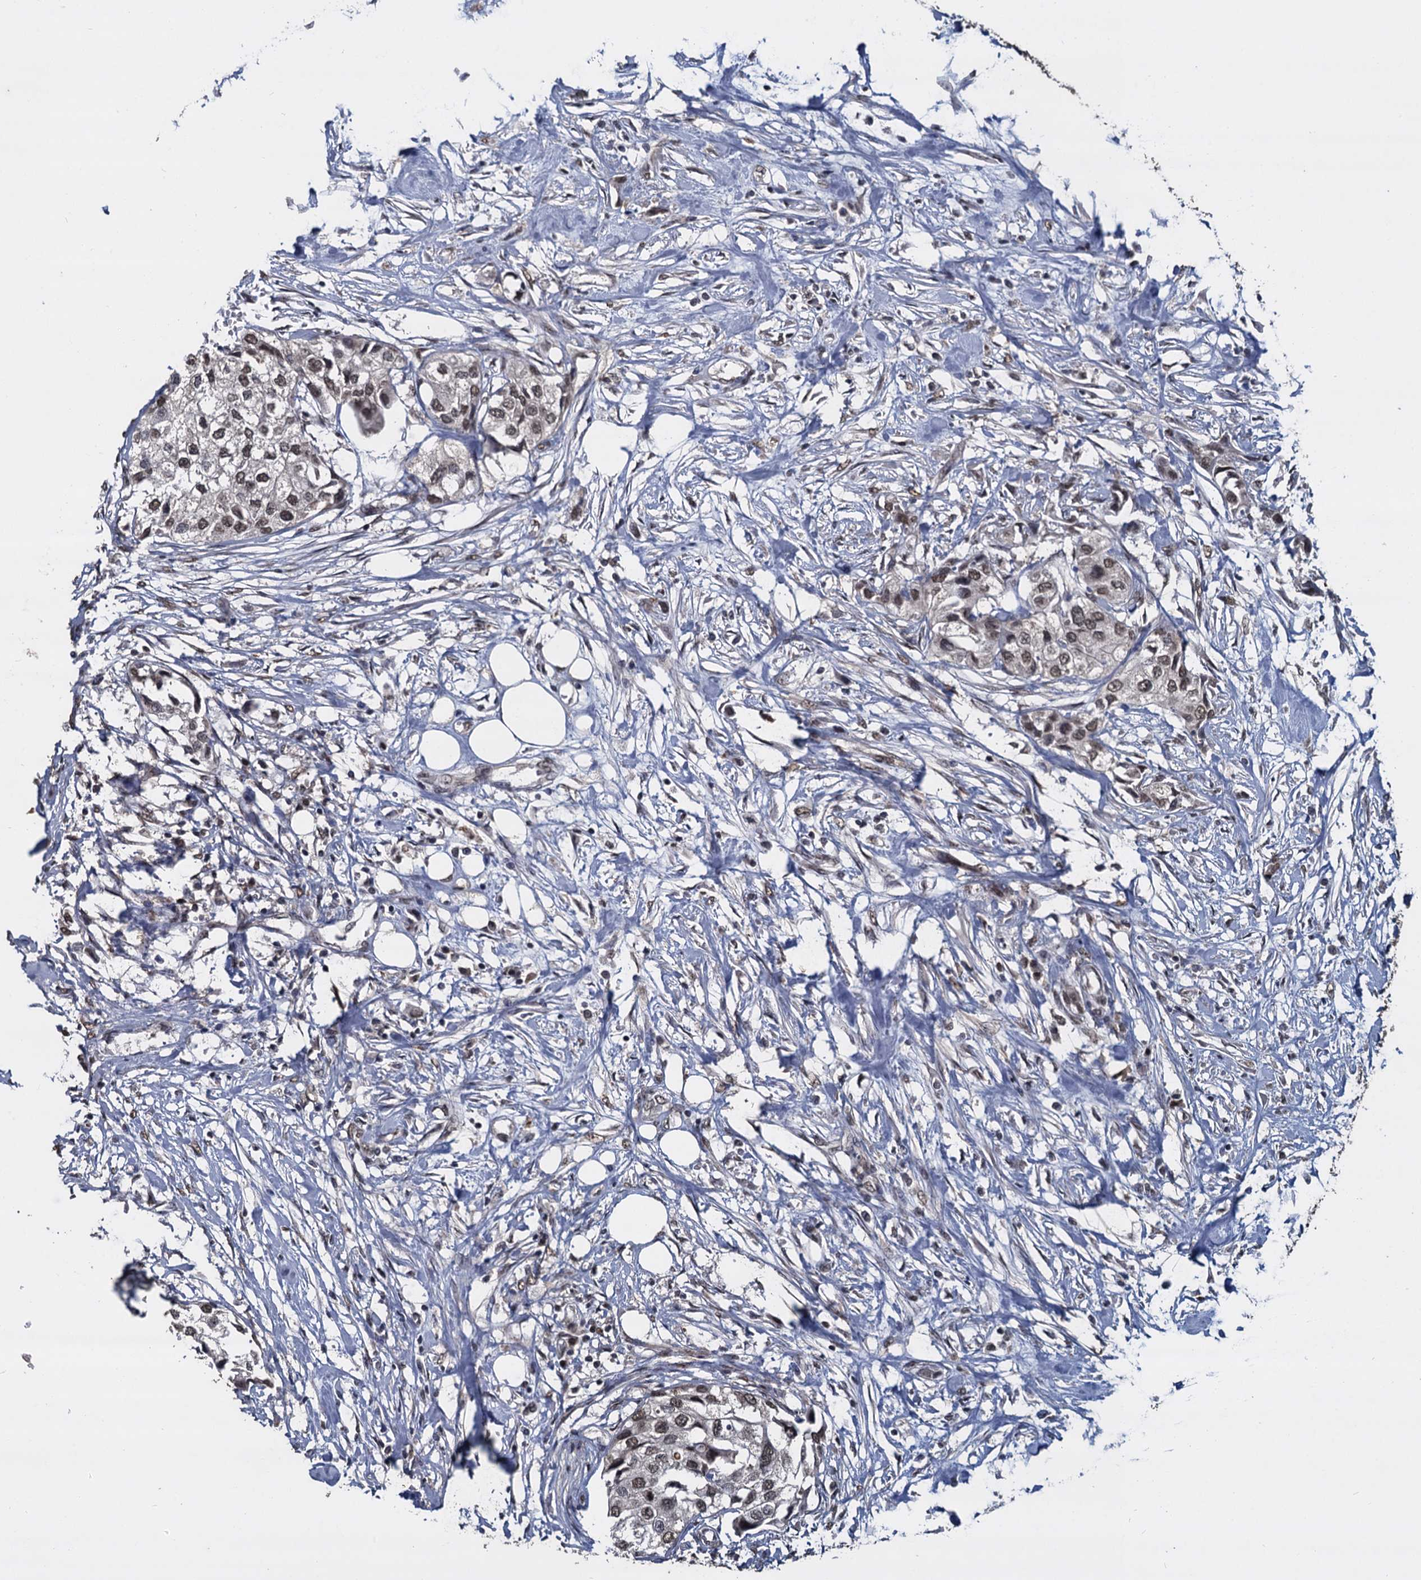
{"staining": {"intensity": "weak", "quantity": ">75%", "location": "nuclear"}, "tissue": "urothelial cancer", "cell_type": "Tumor cells", "image_type": "cancer", "snomed": [{"axis": "morphology", "description": "Urothelial carcinoma, High grade"}, {"axis": "topography", "description": "Urinary bladder"}], "caption": "An immunohistochemistry (IHC) photomicrograph of tumor tissue is shown. Protein staining in brown shows weak nuclear positivity in urothelial cancer within tumor cells. Nuclei are stained in blue.", "gene": "FAM216B", "patient": {"sex": "male", "age": 64}}